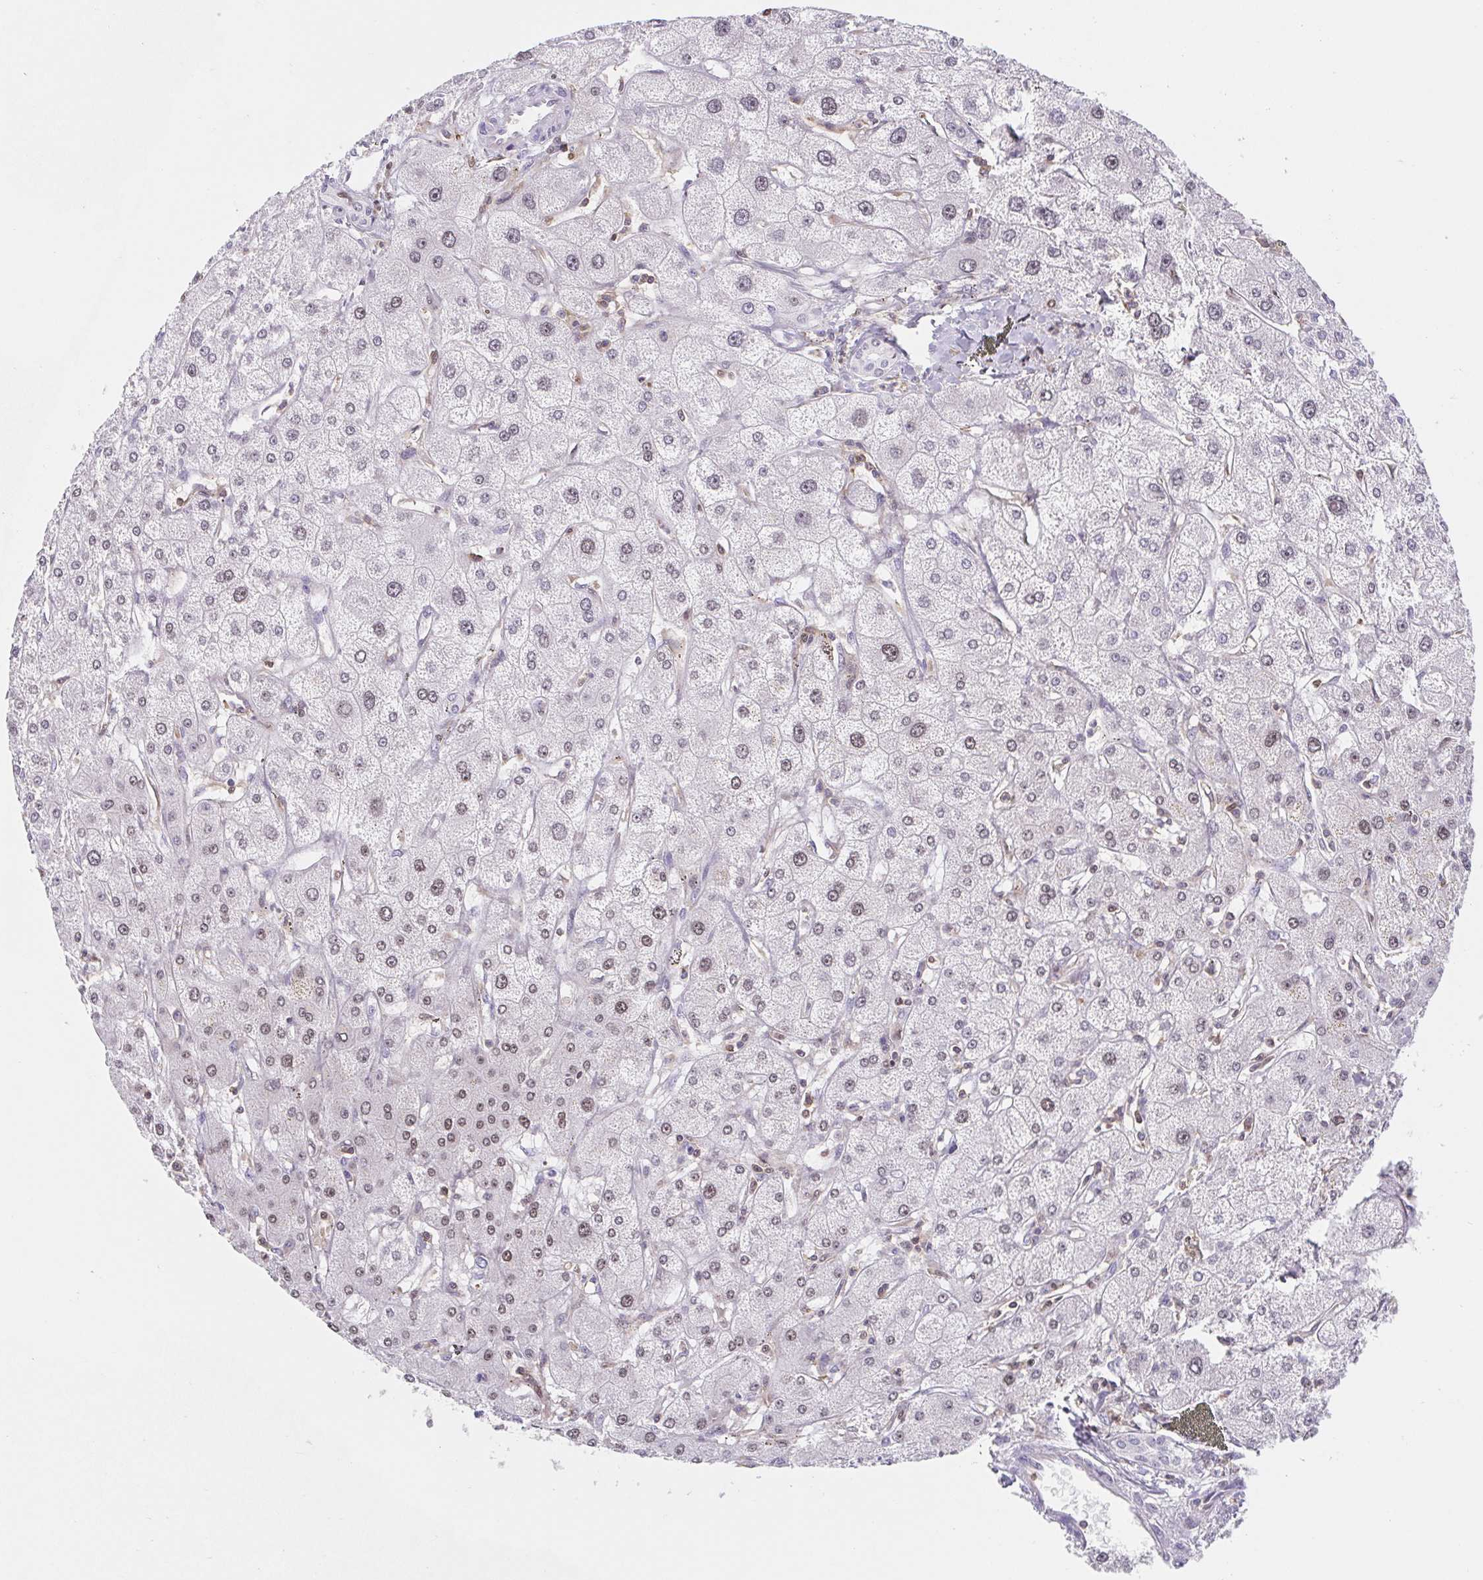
{"staining": {"intensity": "weak", "quantity": "25%-75%", "location": "nuclear"}, "tissue": "liver cancer", "cell_type": "Tumor cells", "image_type": "cancer", "snomed": [{"axis": "morphology", "description": "Cholangiocarcinoma"}, {"axis": "topography", "description": "Liver"}], "caption": "Cholangiocarcinoma (liver) stained with IHC demonstrates weak nuclear expression in approximately 25%-75% of tumor cells. The staining was performed using DAB (3,3'-diaminobenzidine) to visualize the protein expression in brown, while the nuclei were stained in blue with hematoxylin (Magnification: 20x).", "gene": "TPRG1", "patient": {"sex": "female", "age": 60}}